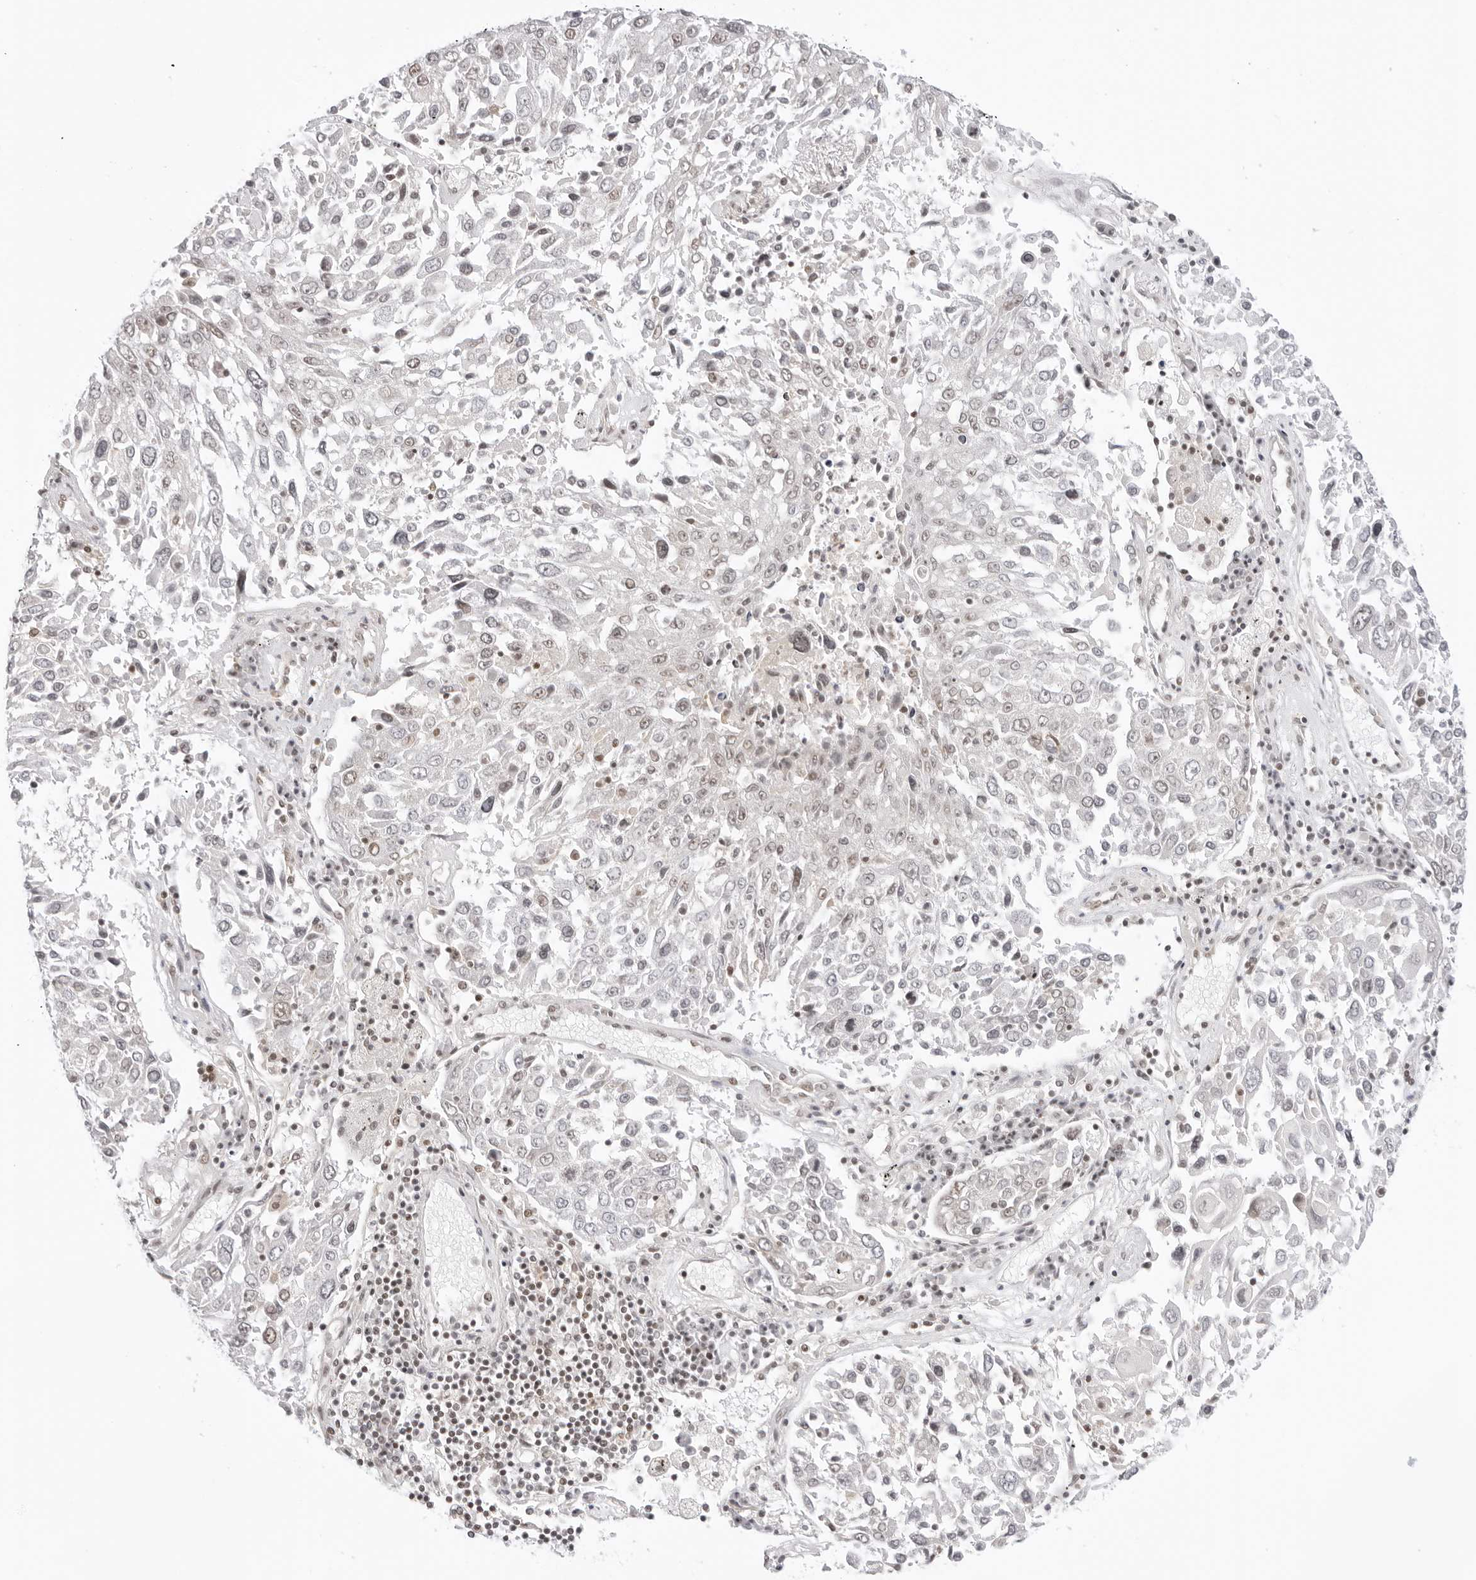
{"staining": {"intensity": "weak", "quantity": "<25%", "location": "nuclear"}, "tissue": "lung cancer", "cell_type": "Tumor cells", "image_type": "cancer", "snomed": [{"axis": "morphology", "description": "Squamous cell carcinoma, NOS"}, {"axis": "topography", "description": "Lung"}], "caption": "IHC photomicrograph of lung squamous cell carcinoma stained for a protein (brown), which exhibits no positivity in tumor cells.", "gene": "TCIM", "patient": {"sex": "male", "age": 65}}